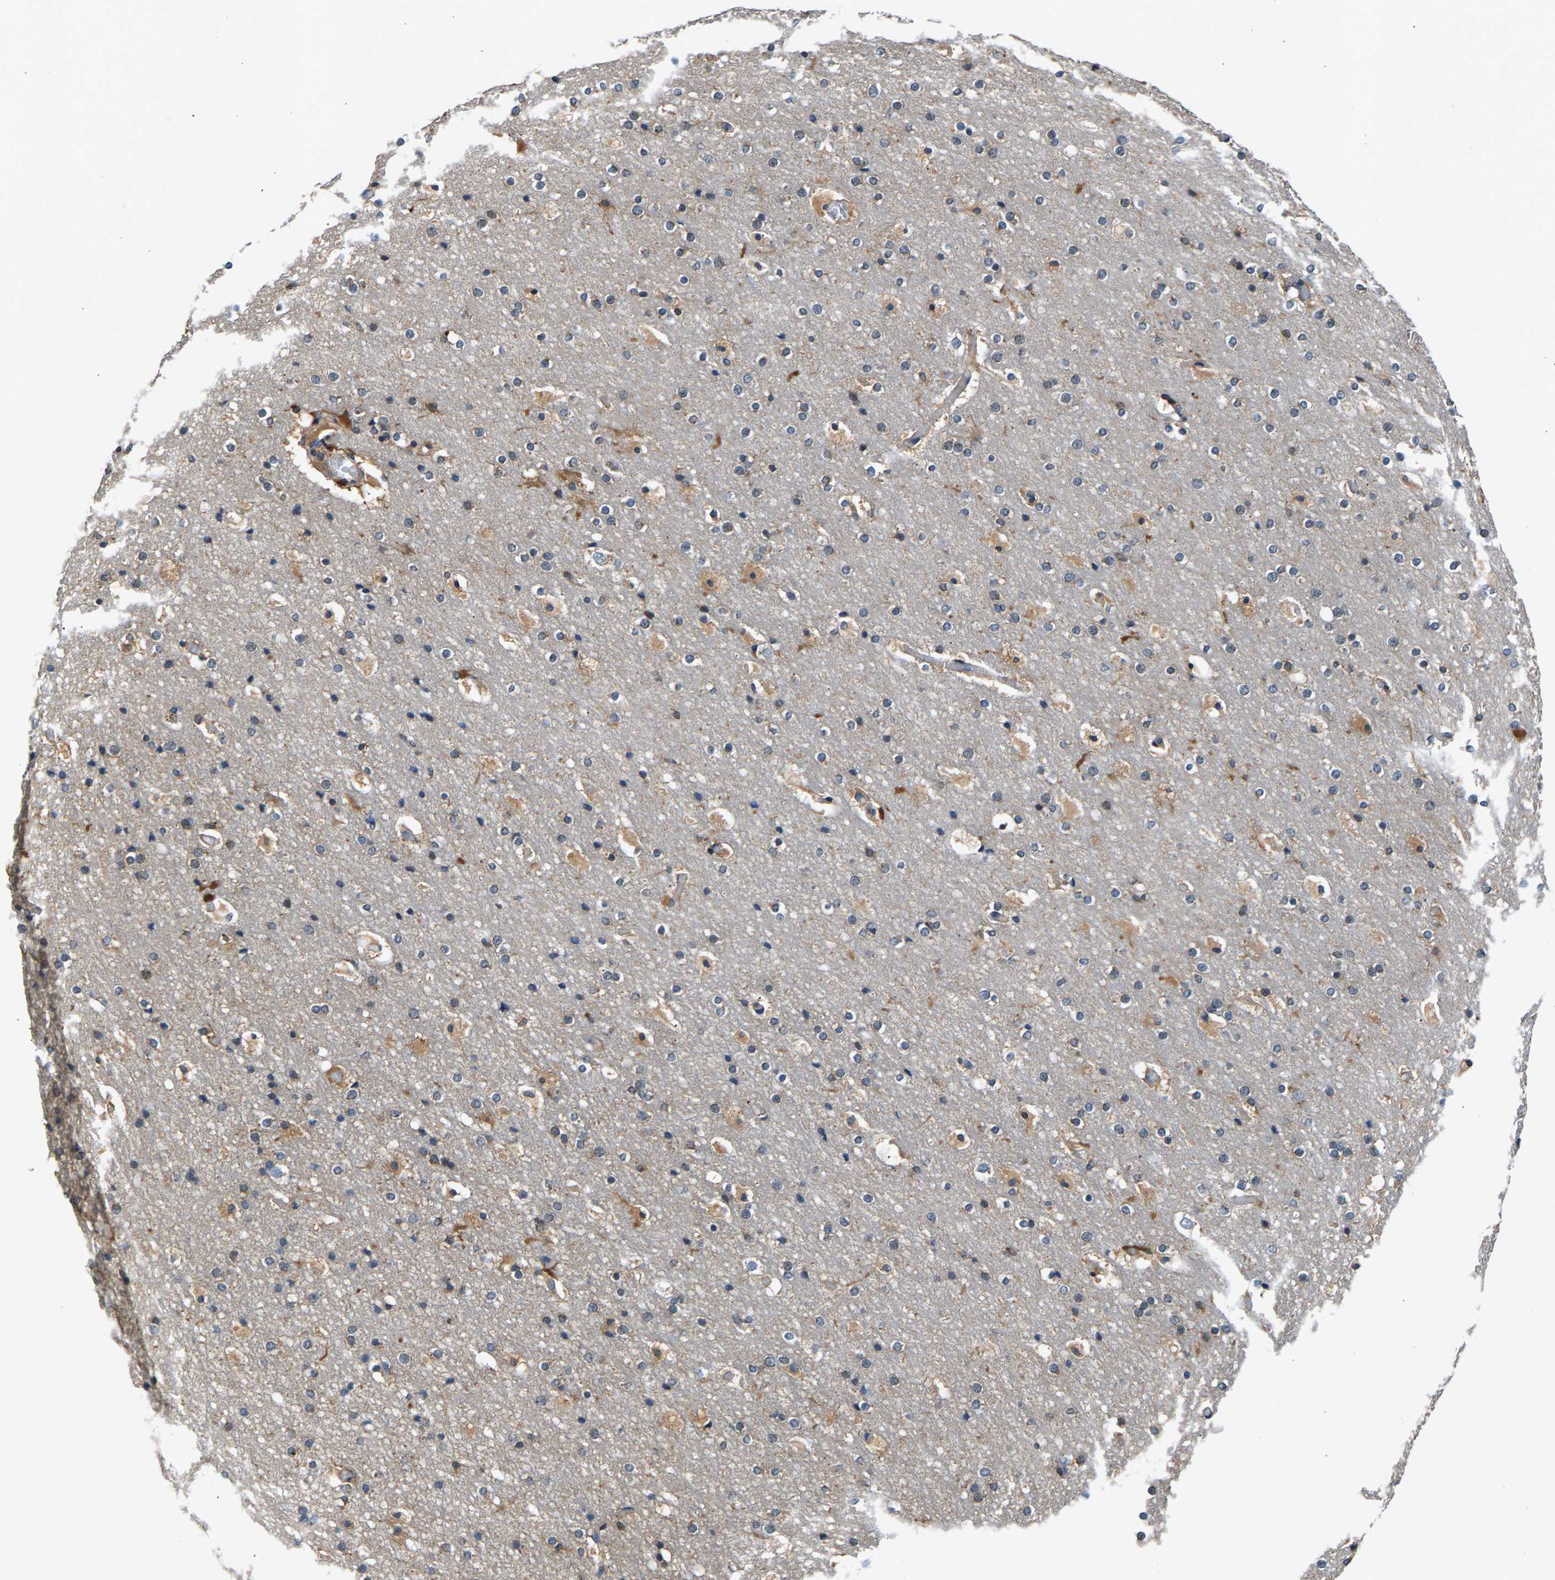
{"staining": {"intensity": "negative", "quantity": "none", "location": "none"}, "tissue": "cerebral cortex", "cell_type": "Endothelial cells", "image_type": "normal", "snomed": [{"axis": "morphology", "description": "Normal tissue, NOS"}, {"axis": "topography", "description": "Cerebral cortex"}], "caption": "Immunohistochemical staining of unremarkable human cerebral cortex reveals no significant staining in endothelial cells.", "gene": "NT5C", "patient": {"sex": "male", "age": 57}}